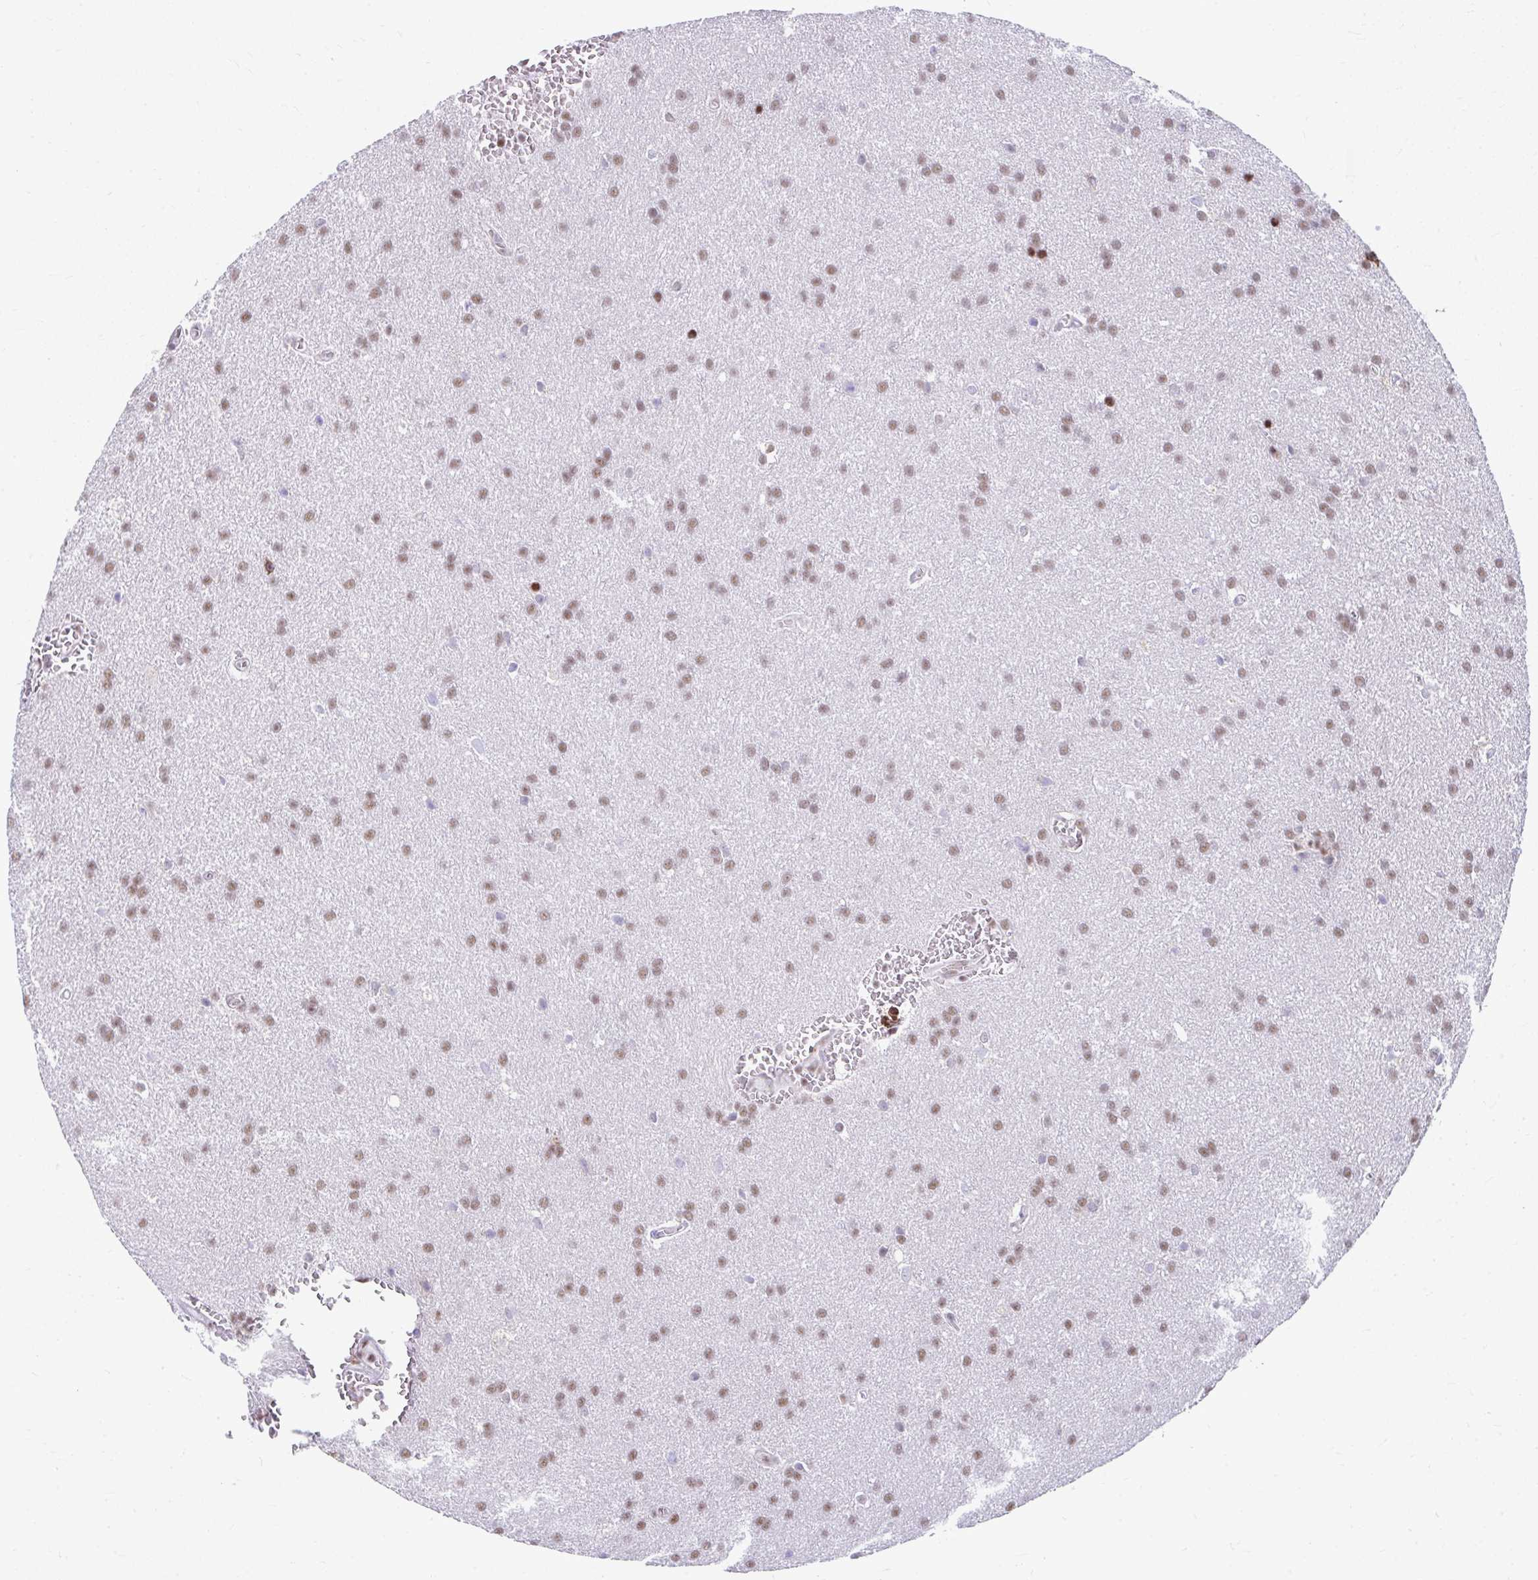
{"staining": {"intensity": "weak", "quantity": ">75%", "location": "nuclear"}, "tissue": "glioma", "cell_type": "Tumor cells", "image_type": "cancer", "snomed": [{"axis": "morphology", "description": "Glioma, malignant, Low grade"}, {"axis": "topography", "description": "Brain"}], "caption": "Glioma stained with immunohistochemistry exhibits weak nuclear positivity in approximately >75% of tumor cells.", "gene": "SLC35C2", "patient": {"sex": "female", "age": 33}}